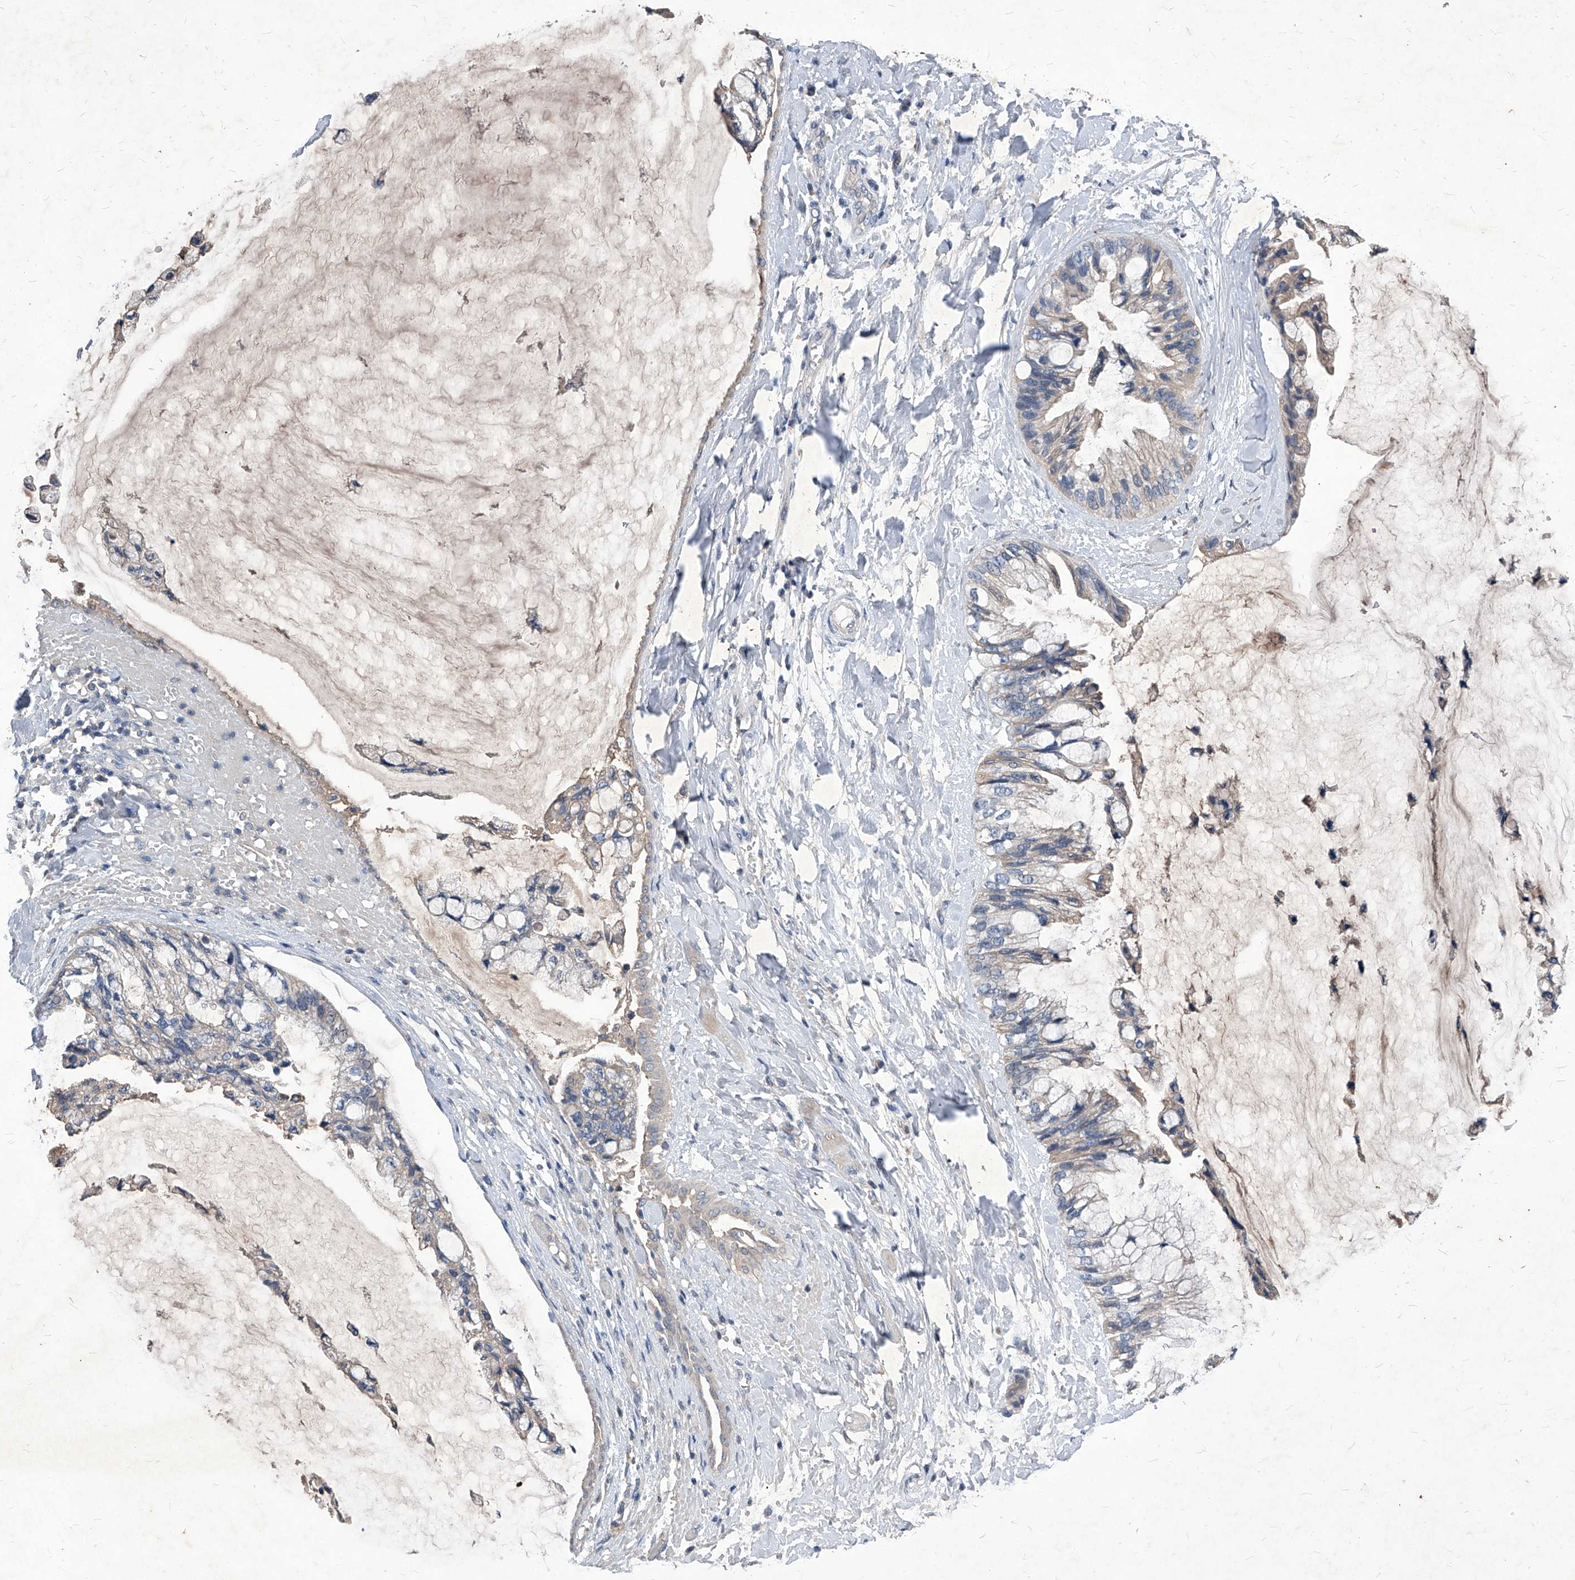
{"staining": {"intensity": "weak", "quantity": "<25%", "location": "cytoplasmic/membranous"}, "tissue": "ovarian cancer", "cell_type": "Tumor cells", "image_type": "cancer", "snomed": [{"axis": "morphology", "description": "Cystadenocarcinoma, mucinous, NOS"}, {"axis": "topography", "description": "Ovary"}], "caption": "Ovarian cancer (mucinous cystadenocarcinoma) was stained to show a protein in brown. There is no significant staining in tumor cells.", "gene": "SYNGR1", "patient": {"sex": "female", "age": 39}}